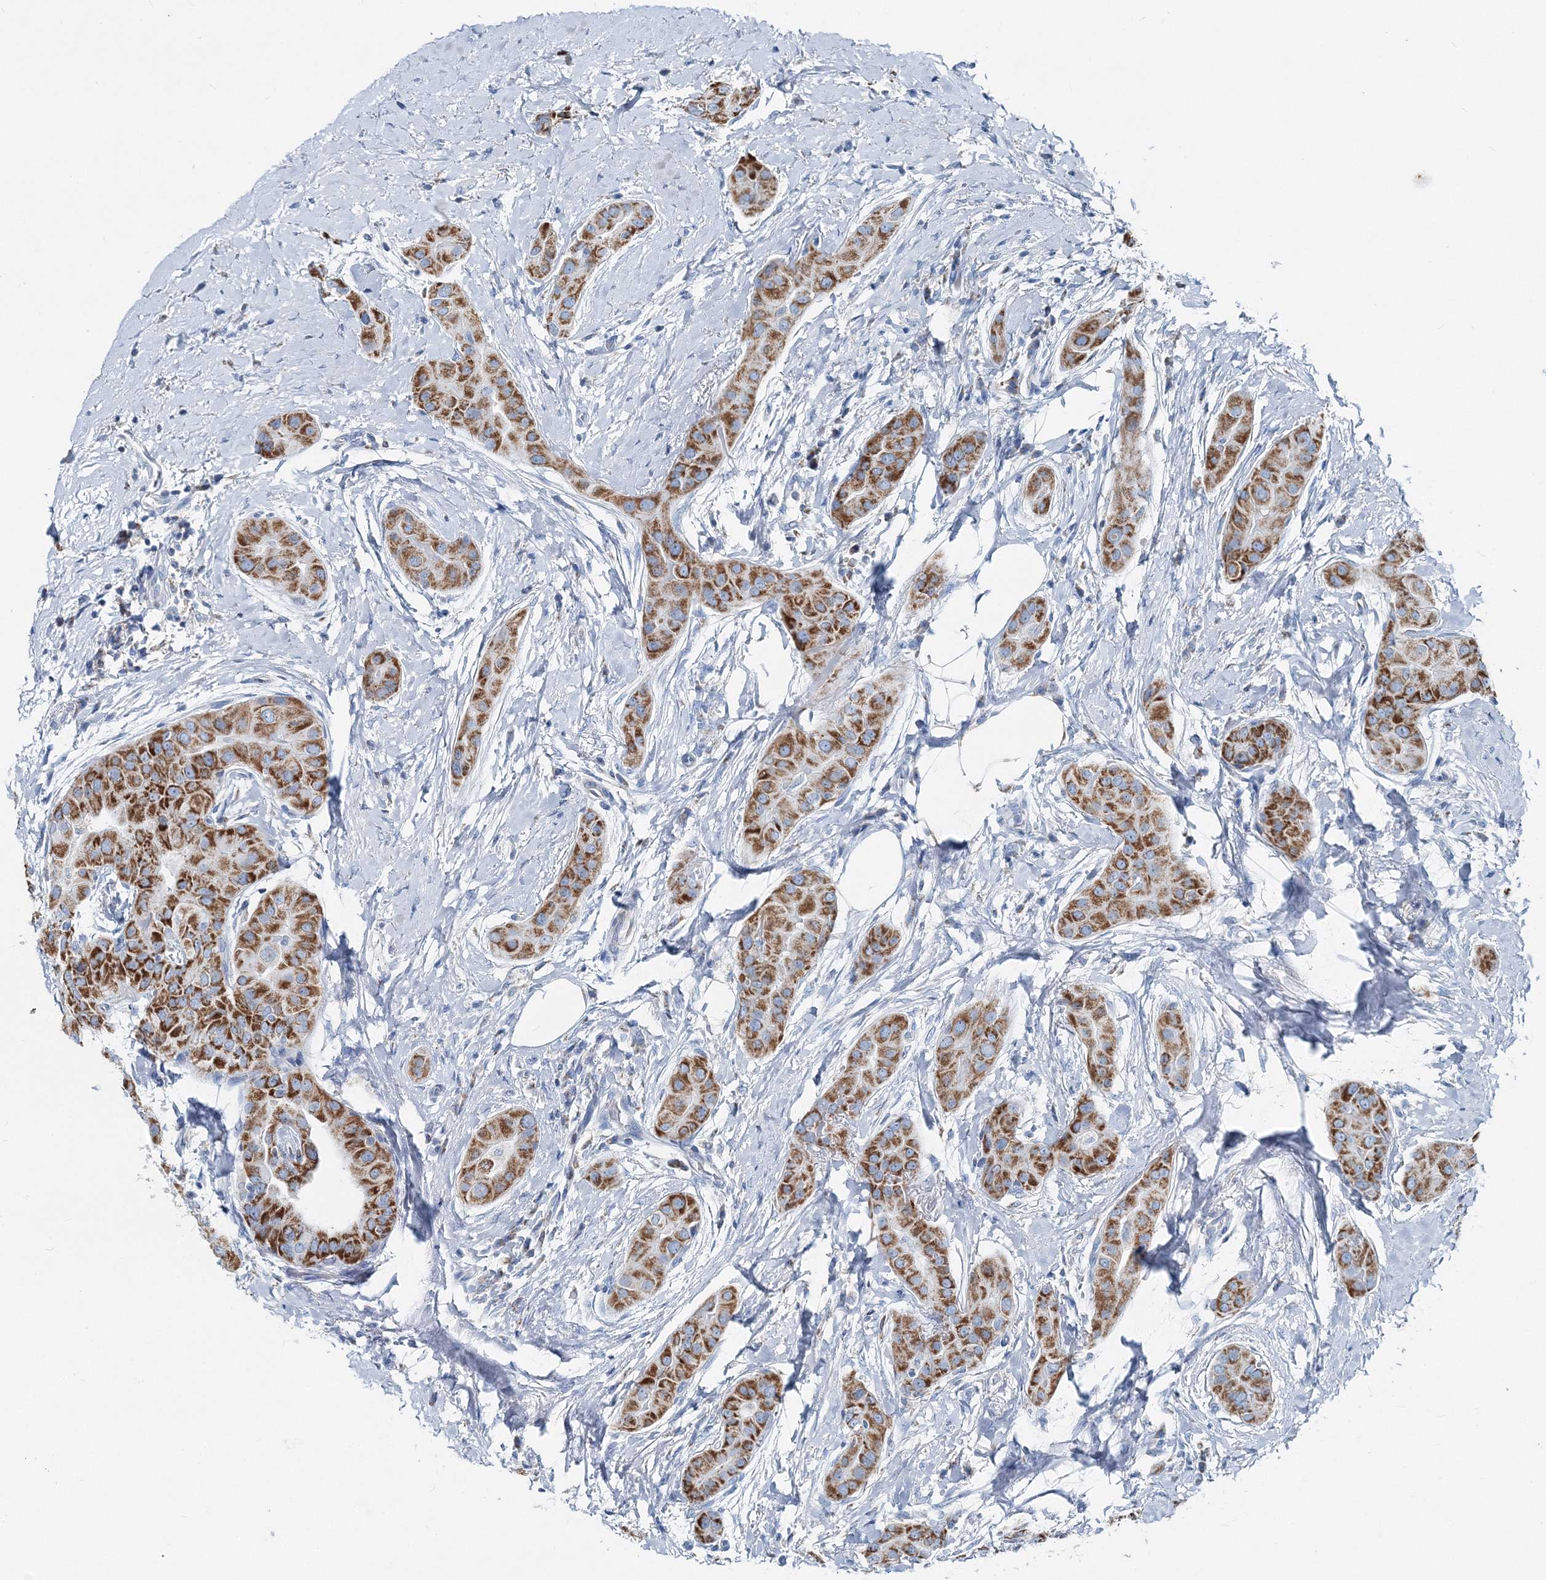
{"staining": {"intensity": "strong", "quantity": ">75%", "location": "cytoplasmic/membranous"}, "tissue": "thyroid cancer", "cell_type": "Tumor cells", "image_type": "cancer", "snomed": [{"axis": "morphology", "description": "Papillary adenocarcinoma, NOS"}, {"axis": "topography", "description": "Thyroid gland"}], "caption": "Protein expression analysis of thyroid cancer (papillary adenocarcinoma) exhibits strong cytoplasmic/membranous positivity in approximately >75% of tumor cells.", "gene": "GABARAPL2", "patient": {"sex": "male", "age": 33}}